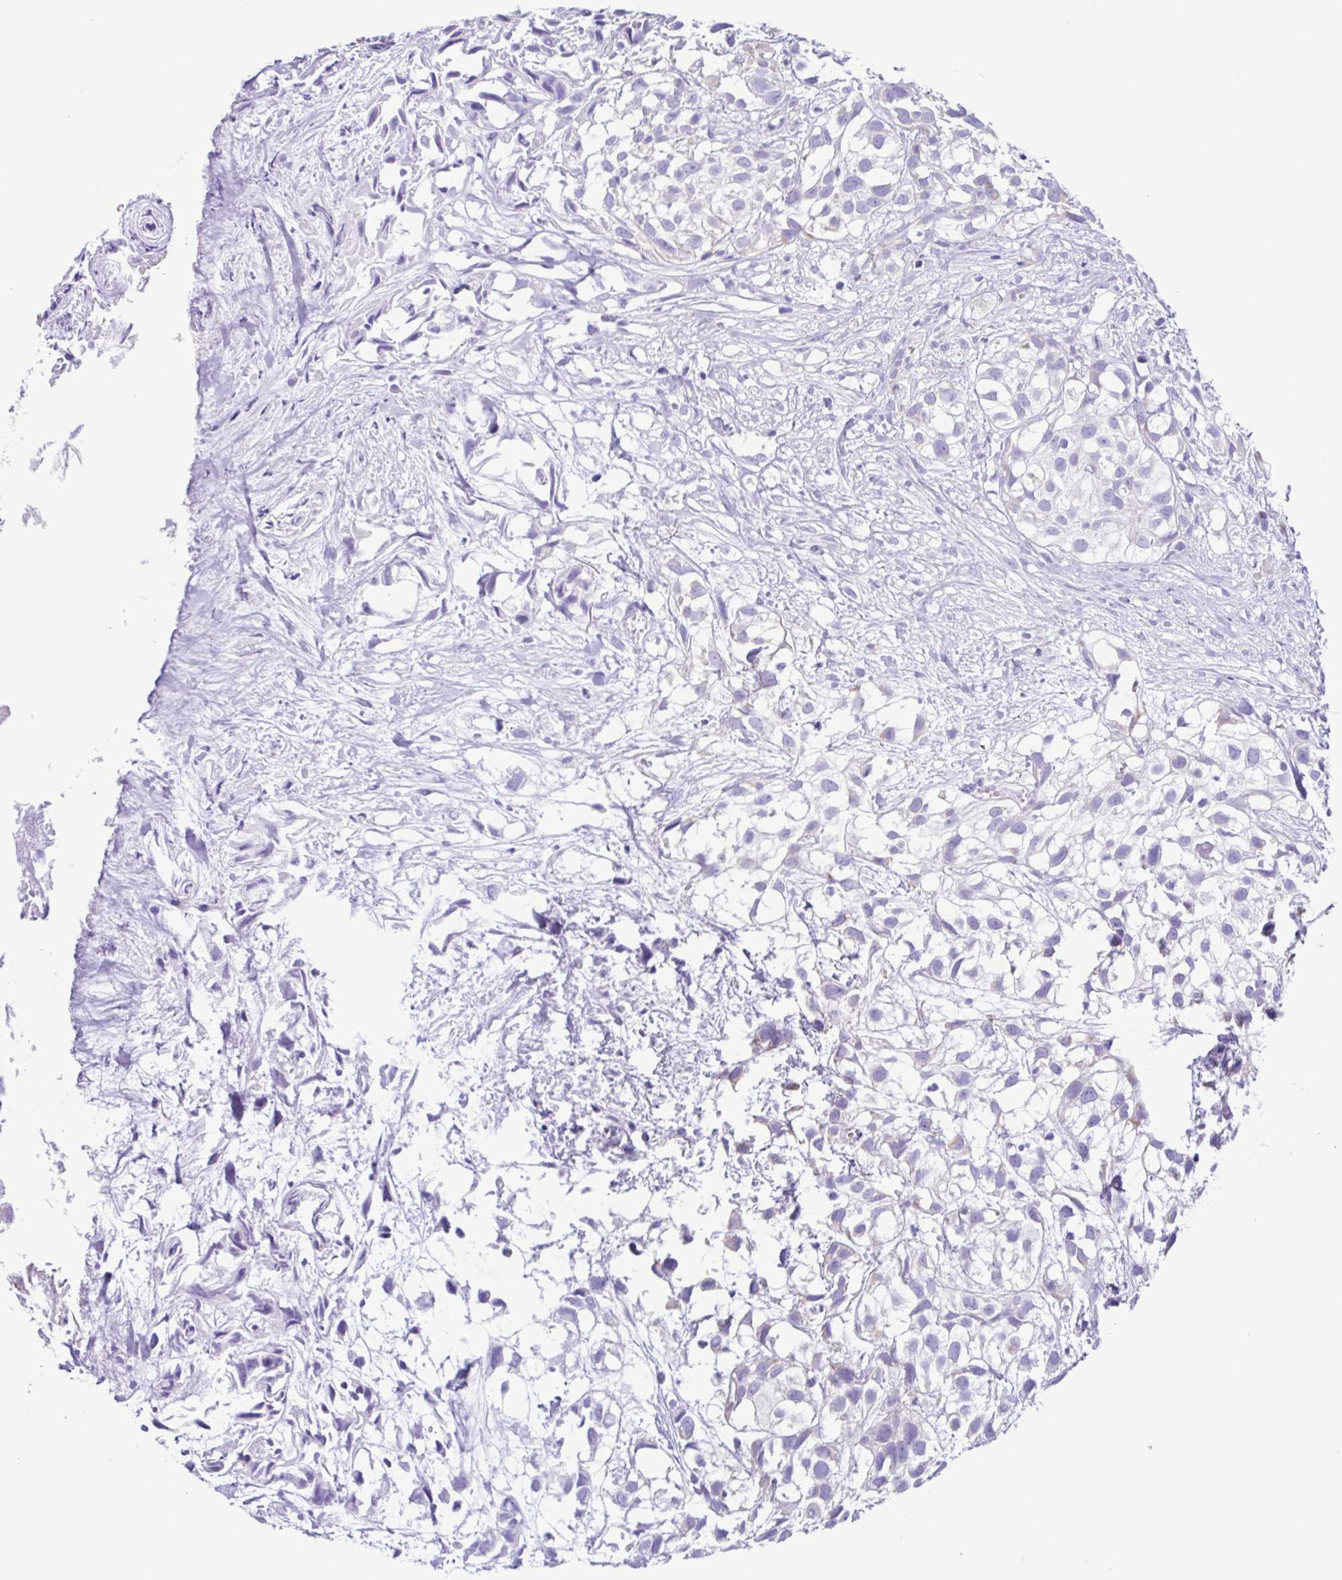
{"staining": {"intensity": "negative", "quantity": "none", "location": "none"}, "tissue": "urothelial cancer", "cell_type": "Tumor cells", "image_type": "cancer", "snomed": [{"axis": "morphology", "description": "Urothelial carcinoma, High grade"}, {"axis": "topography", "description": "Urinary bladder"}], "caption": "Human high-grade urothelial carcinoma stained for a protein using immunohistochemistry reveals no staining in tumor cells.", "gene": "ACTRT3", "patient": {"sex": "male", "age": 56}}